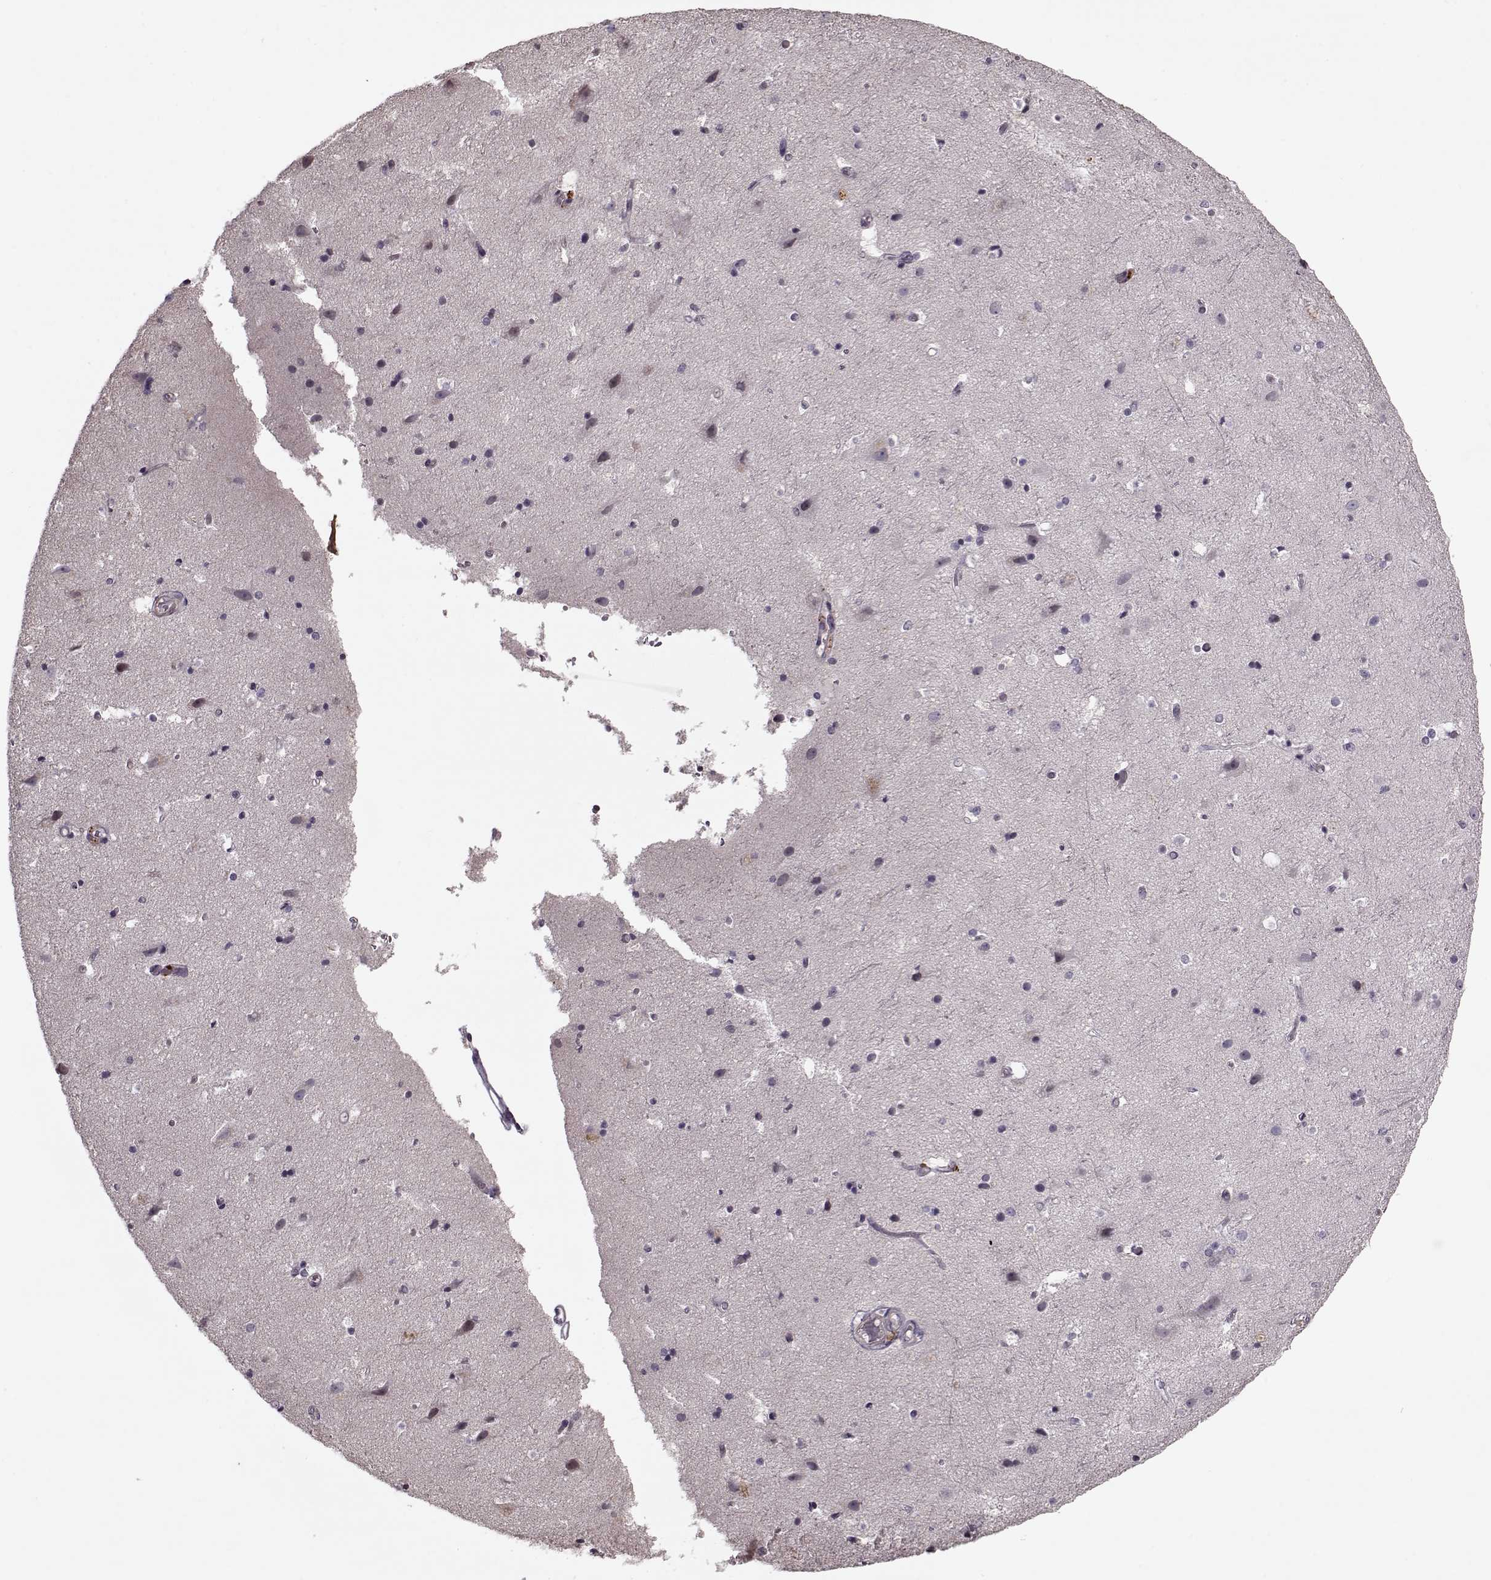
{"staining": {"intensity": "negative", "quantity": "none", "location": "none"}, "tissue": "cerebral cortex", "cell_type": "Endothelial cells", "image_type": "normal", "snomed": [{"axis": "morphology", "description": "Normal tissue, NOS"}, {"axis": "topography", "description": "Cerebral cortex"}], "caption": "Endothelial cells show no significant protein expression in unremarkable cerebral cortex. The staining was performed using DAB to visualize the protein expression in brown, while the nuclei were stained in blue with hematoxylin (Magnification: 20x).", "gene": "KRT9", "patient": {"sex": "female", "age": 52}}